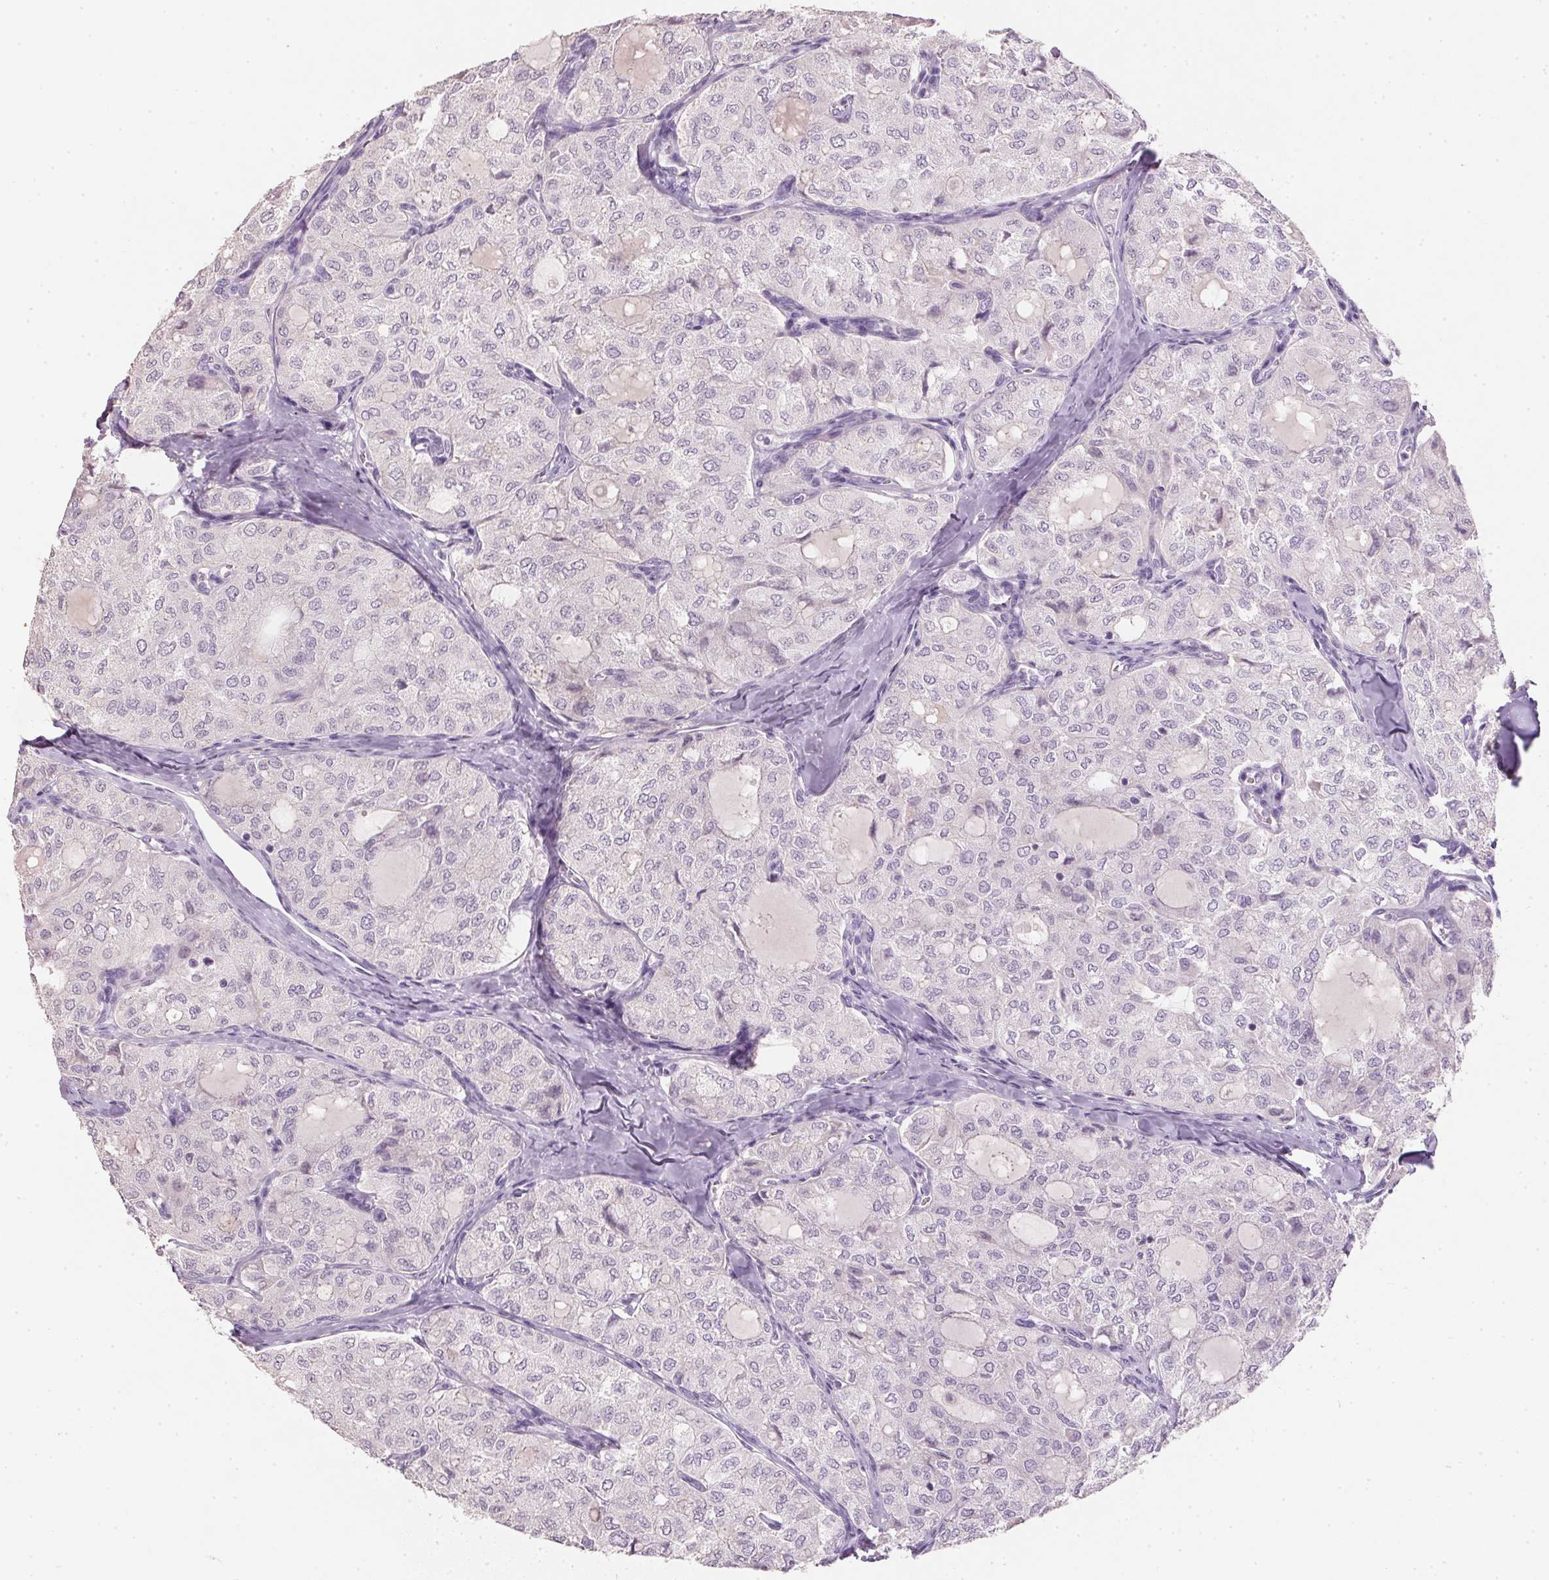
{"staining": {"intensity": "negative", "quantity": "none", "location": "none"}, "tissue": "thyroid cancer", "cell_type": "Tumor cells", "image_type": "cancer", "snomed": [{"axis": "morphology", "description": "Follicular adenoma carcinoma, NOS"}, {"axis": "topography", "description": "Thyroid gland"}], "caption": "An immunohistochemistry histopathology image of thyroid cancer (follicular adenoma carcinoma) is shown. There is no staining in tumor cells of thyroid cancer (follicular adenoma carcinoma).", "gene": "HSD17B1", "patient": {"sex": "male", "age": 75}}